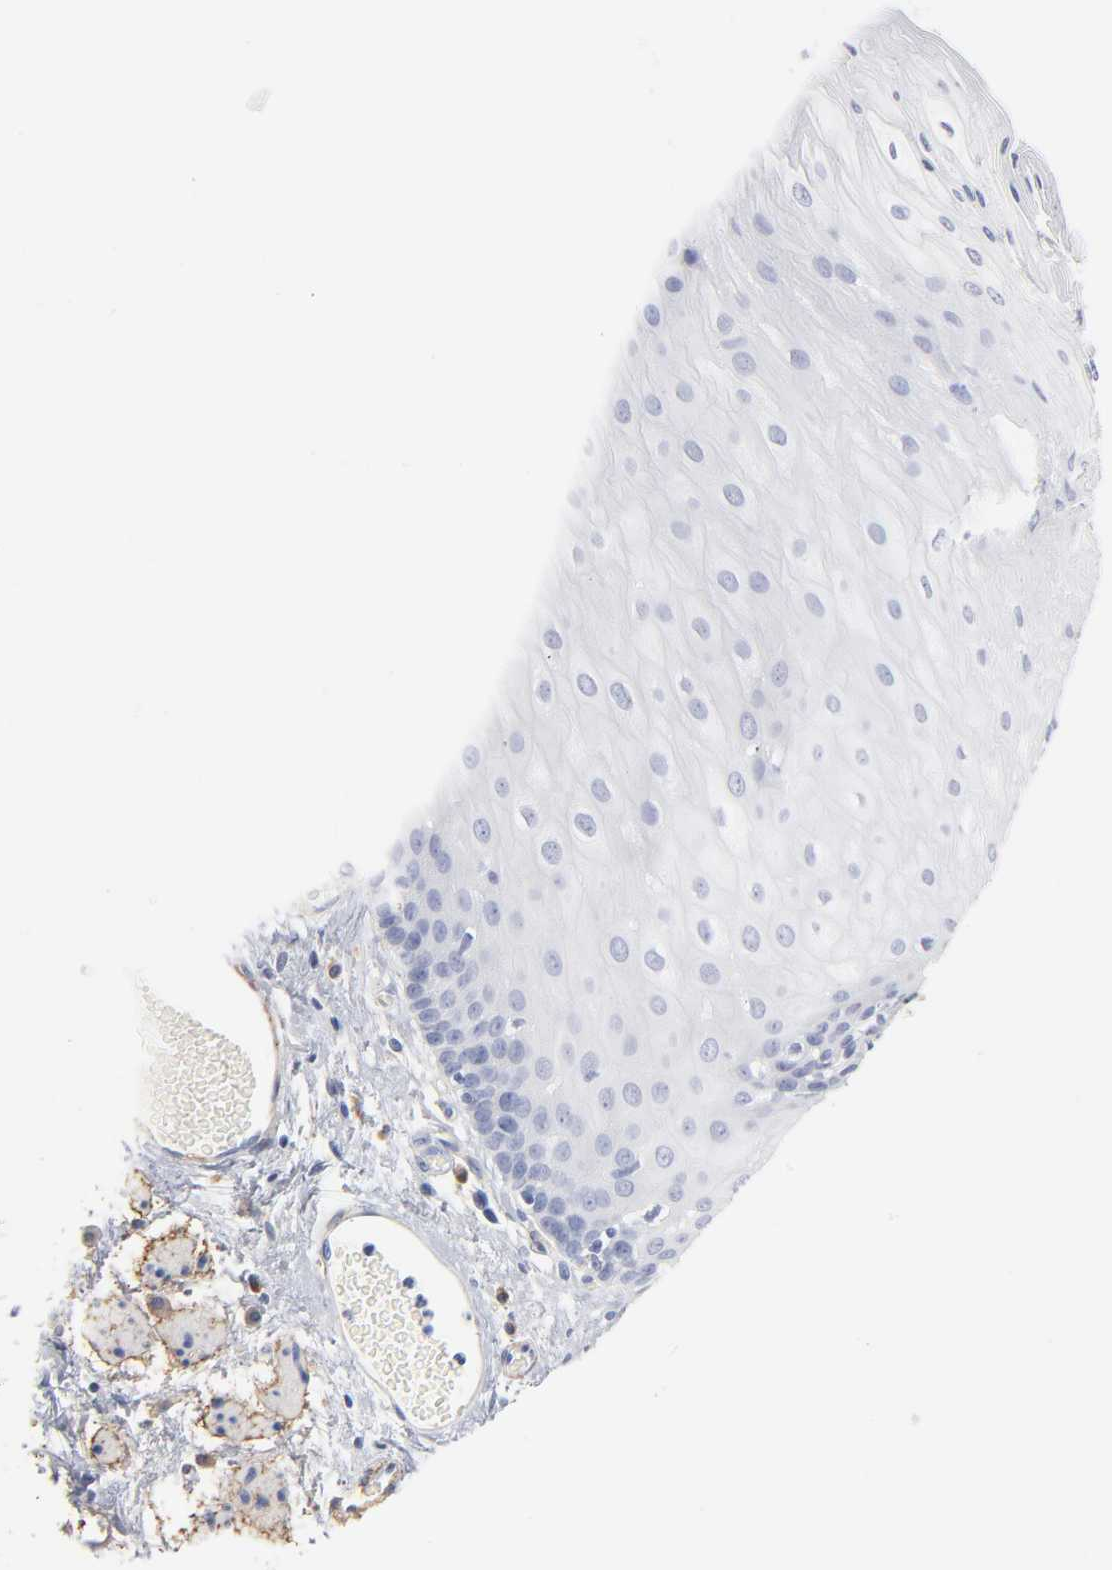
{"staining": {"intensity": "negative", "quantity": "none", "location": "none"}, "tissue": "esophagus", "cell_type": "Squamous epithelial cells", "image_type": "normal", "snomed": [{"axis": "morphology", "description": "Normal tissue, NOS"}, {"axis": "topography", "description": "Esophagus"}], "caption": "Immunohistochemical staining of benign human esophagus exhibits no significant expression in squamous epithelial cells. (DAB IHC, high magnification).", "gene": "AGTR1", "patient": {"sex": "male", "age": 69}}